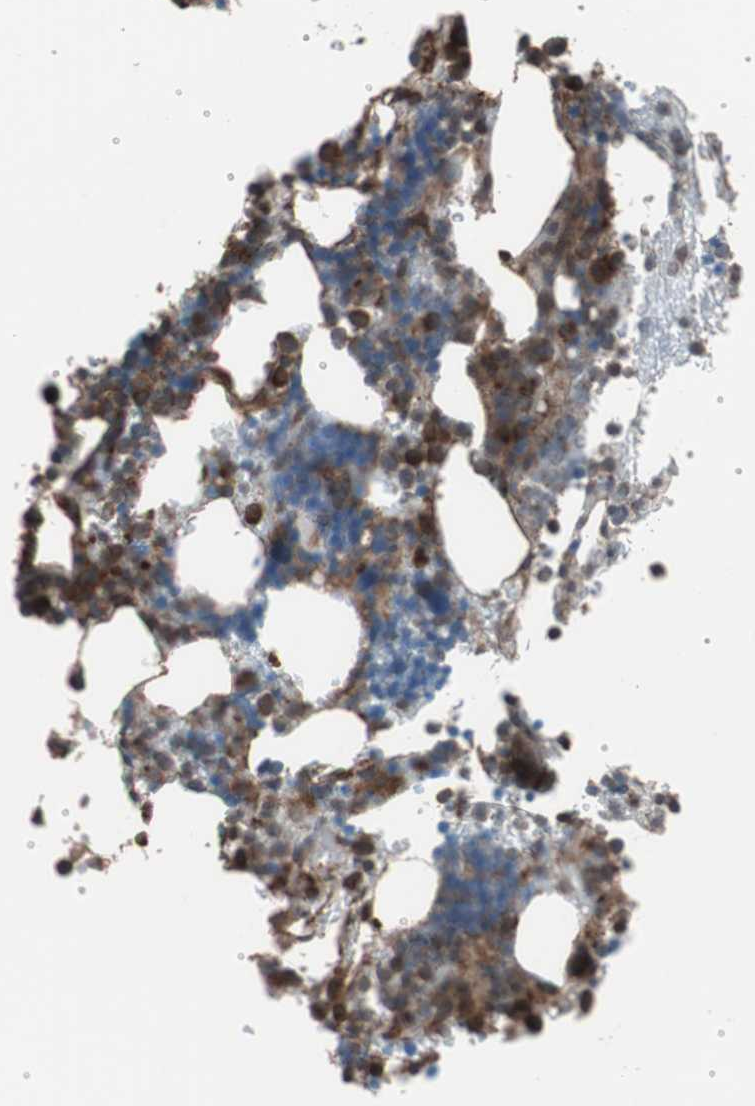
{"staining": {"intensity": "moderate", "quantity": "25%-75%", "location": "cytoplasmic/membranous"}, "tissue": "bone marrow", "cell_type": "Hematopoietic cells", "image_type": "normal", "snomed": [{"axis": "morphology", "description": "Normal tissue, NOS"}, {"axis": "topography", "description": "Bone marrow"}], "caption": "Bone marrow stained with DAB immunohistochemistry (IHC) shows medium levels of moderate cytoplasmic/membranous expression in approximately 25%-75% of hematopoietic cells.", "gene": "SEC31A", "patient": {"sex": "female", "age": 73}}